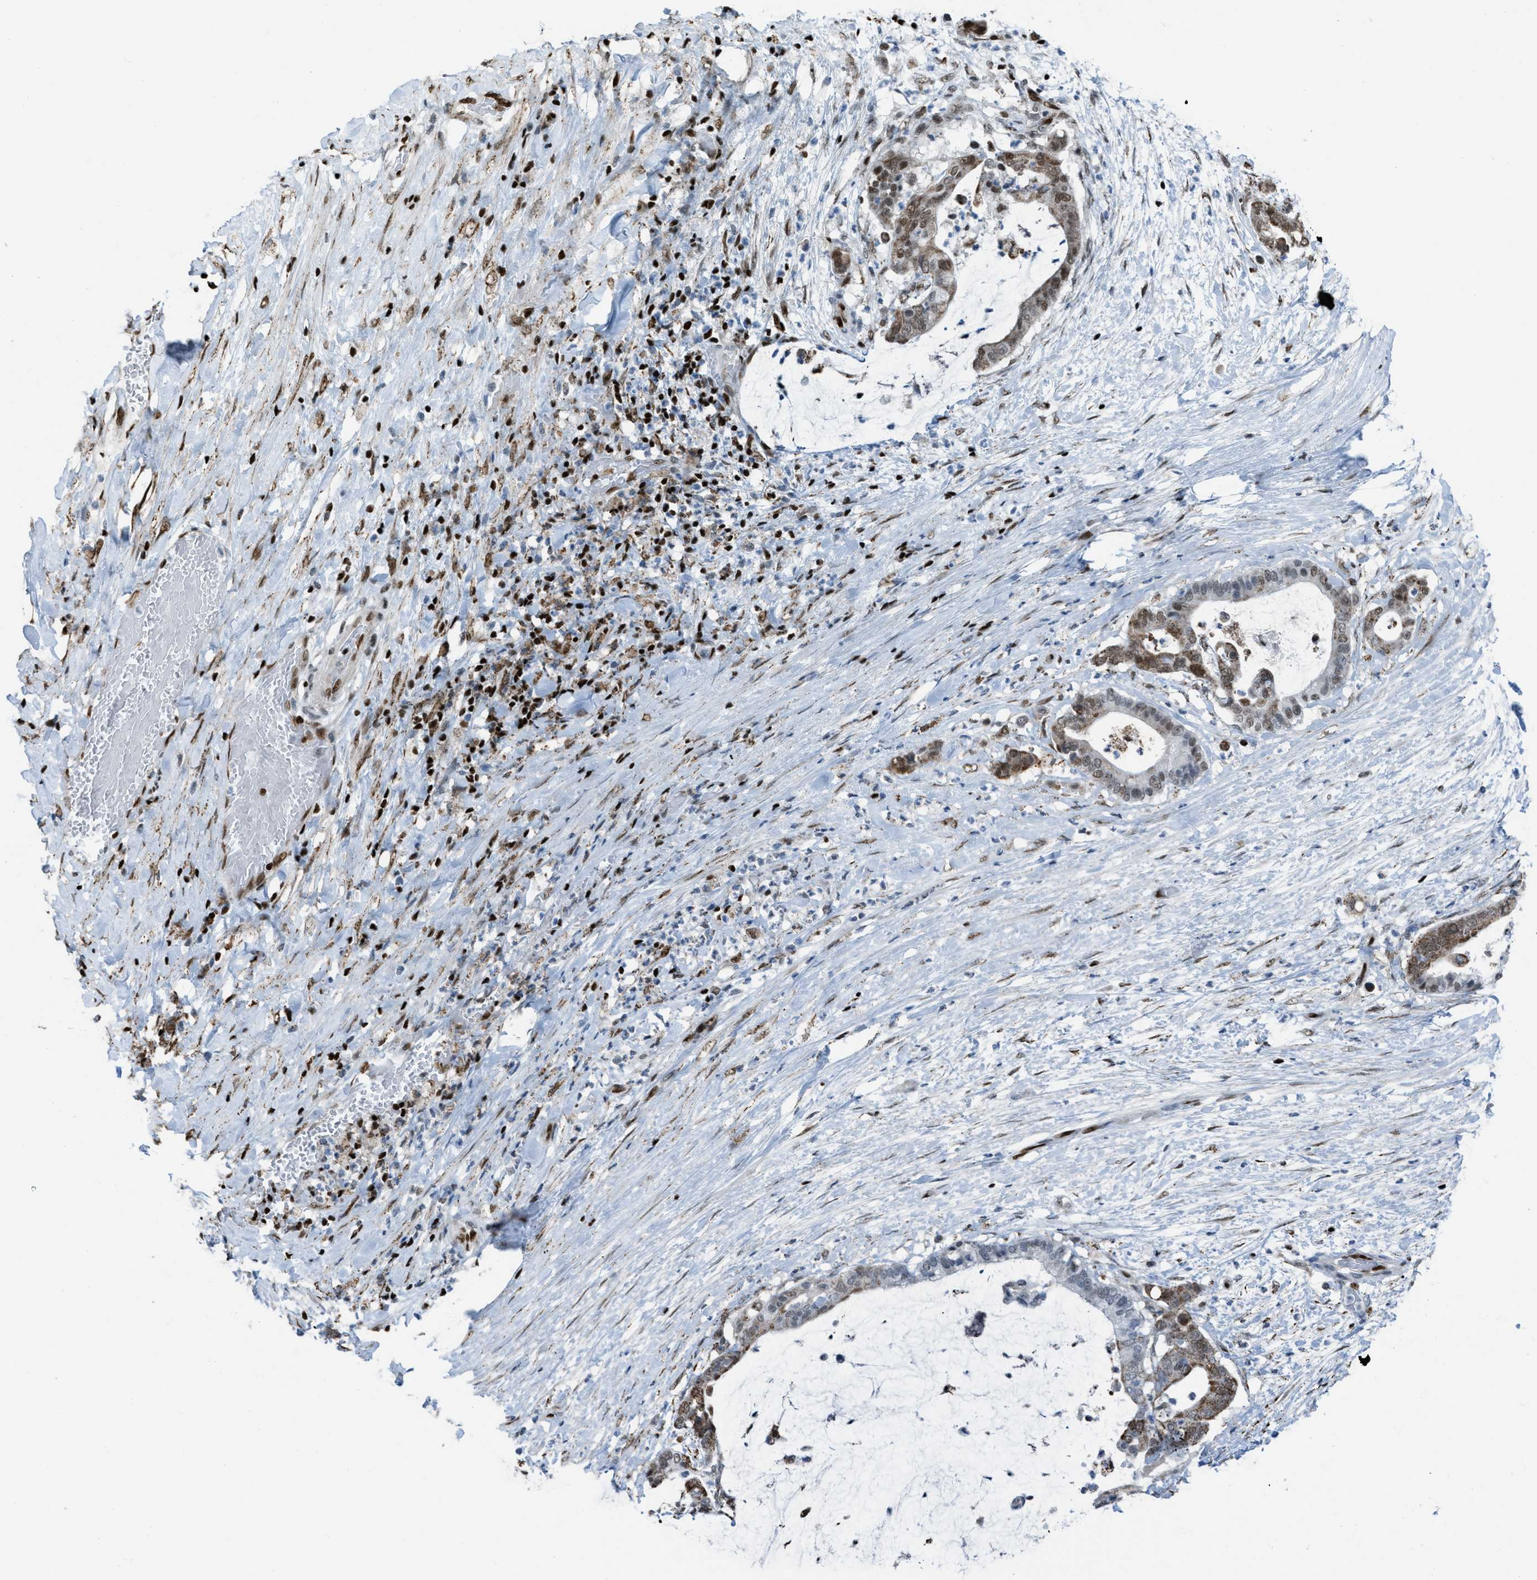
{"staining": {"intensity": "moderate", "quantity": "25%-75%", "location": "nuclear"}, "tissue": "pancreatic cancer", "cell_type": "Tumor cells", "image_type": "cancer", "snomed": [{"axis": "morphology", "description": "Adenocarcinoma, NOS"}, {"axis": "topography", "description": "Pancreas"}], "caption": "A brown stain shows moderate nuclear staining of a protein in human adenocarcinoma (pancreatic) tumor cells.", "gene": "SLFN5", "patient": {"sex": "male", "age": 41}}